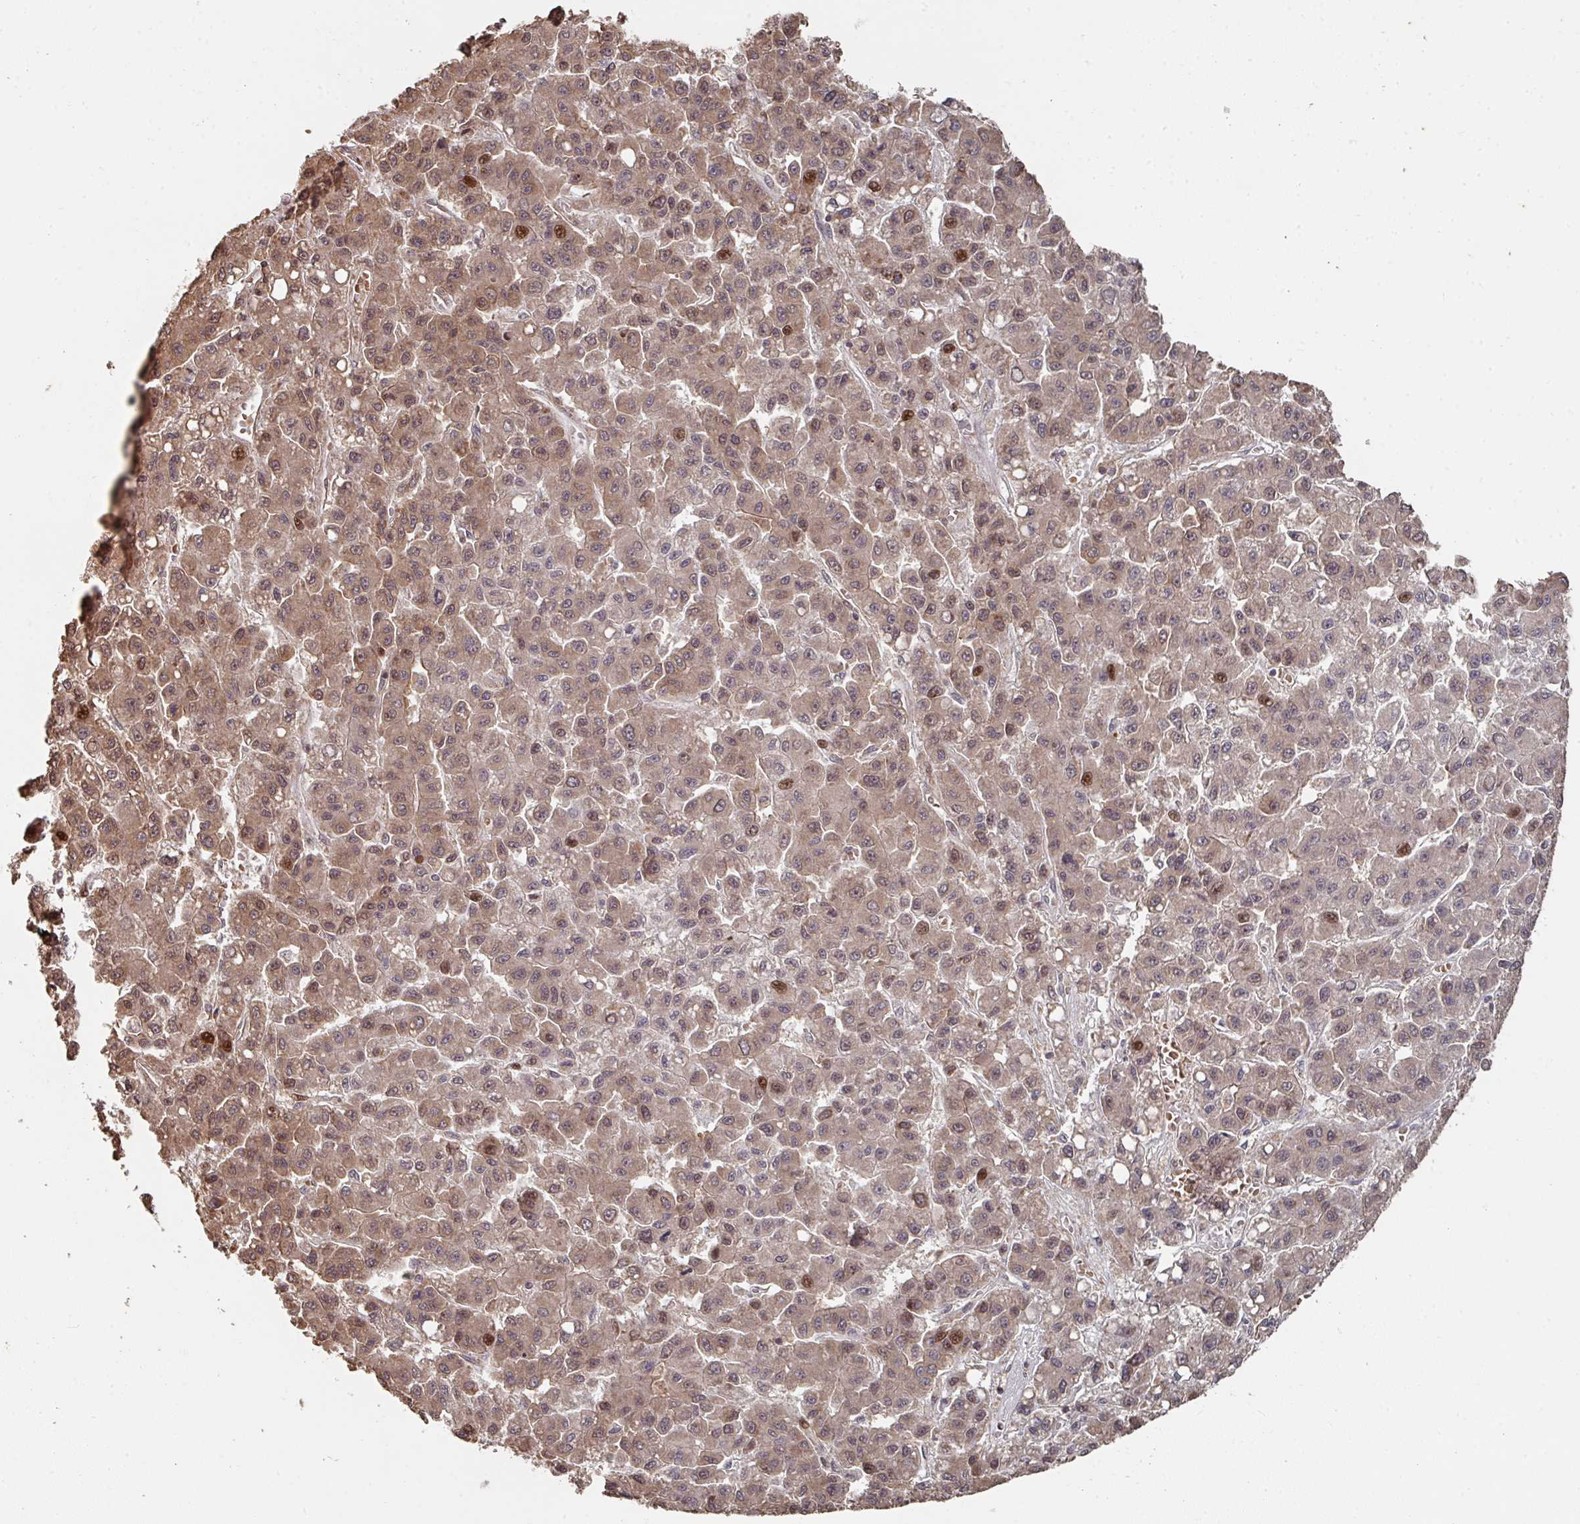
{"staining": {"intensity": "moderate", "quantity": ">75%", "location": "cytoplasmic/membranous,nuclear"}, "tissue": "liver cancer", "cell_type": "Tumor cells", "image_type": "cancer", "snomed": [{"axis": "morphology", "description": "Carcinoma, Hepatocellular, NOS"}, {"axis": "topography", "description": "Liver"}], "caption": "Immunohistochemical staining of human liver cancer (hepatocellular carcinoma) displays medium levels of moderate cytoplasmic/membranous and nuclear expression in approximately >75% of tumor cells.", "gene": "CA7", "patient": {"sex": "male", "age": 70}}